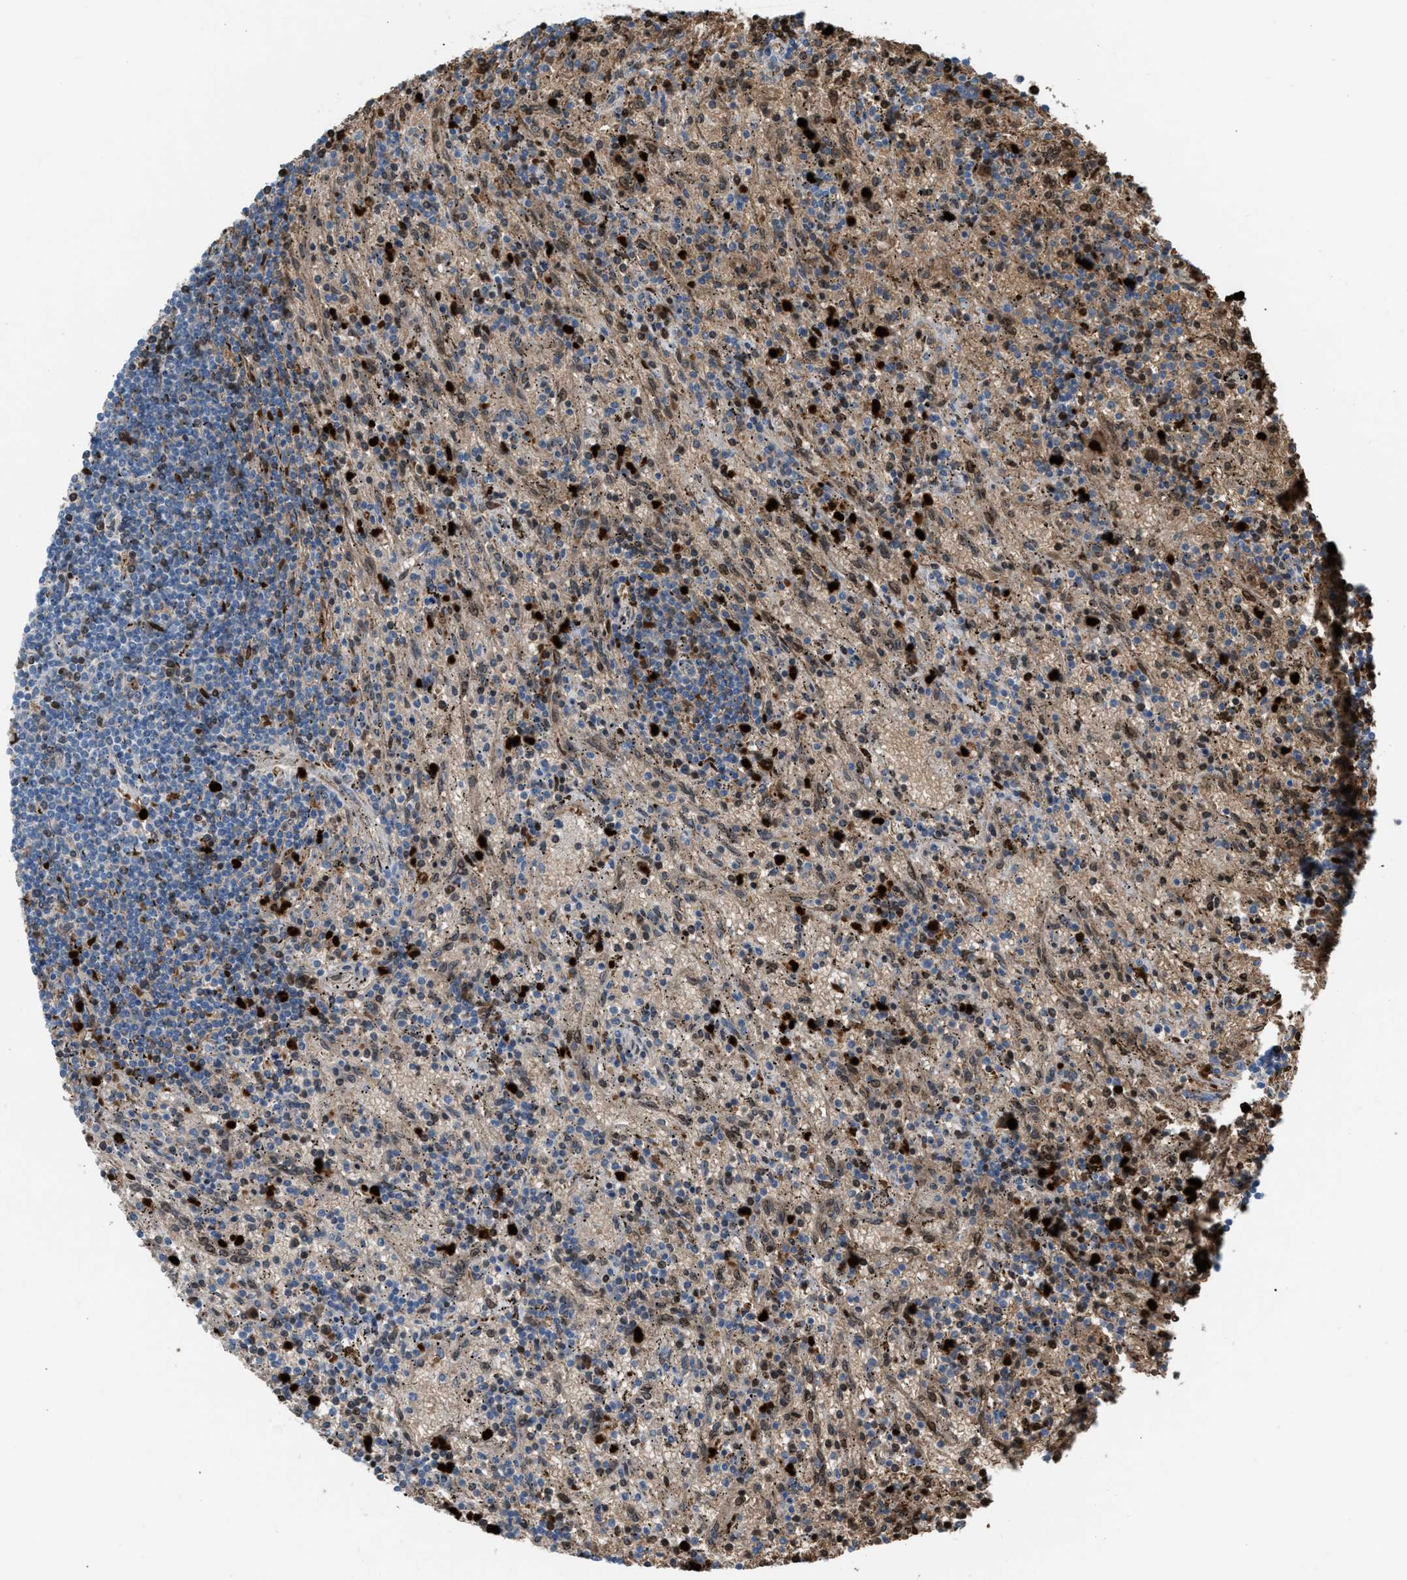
{"staining": {"intensity": "weak", "quantity": "<25%", "location": "cytoplasmic/membranous"}, "tissue": "lymphoma", "cell_type": "Tumor cells", "image_type": "cancer", "snomed": [{"axis": "morphology", "description": "Malignant lymphoma, non-Hodgkin's type, Low grade"}, {"axis": "topography", "description": "Spleen"}], "caption": "Immunohistochemistry (IHC) image of human malignant lymphoma, non-Hodgkin's type (low-grade) stained for a protein (brown), which displays no positivity in tumor cells.", "gene": "CFAP77", "patient": {"sex": "male", "age": 76}}